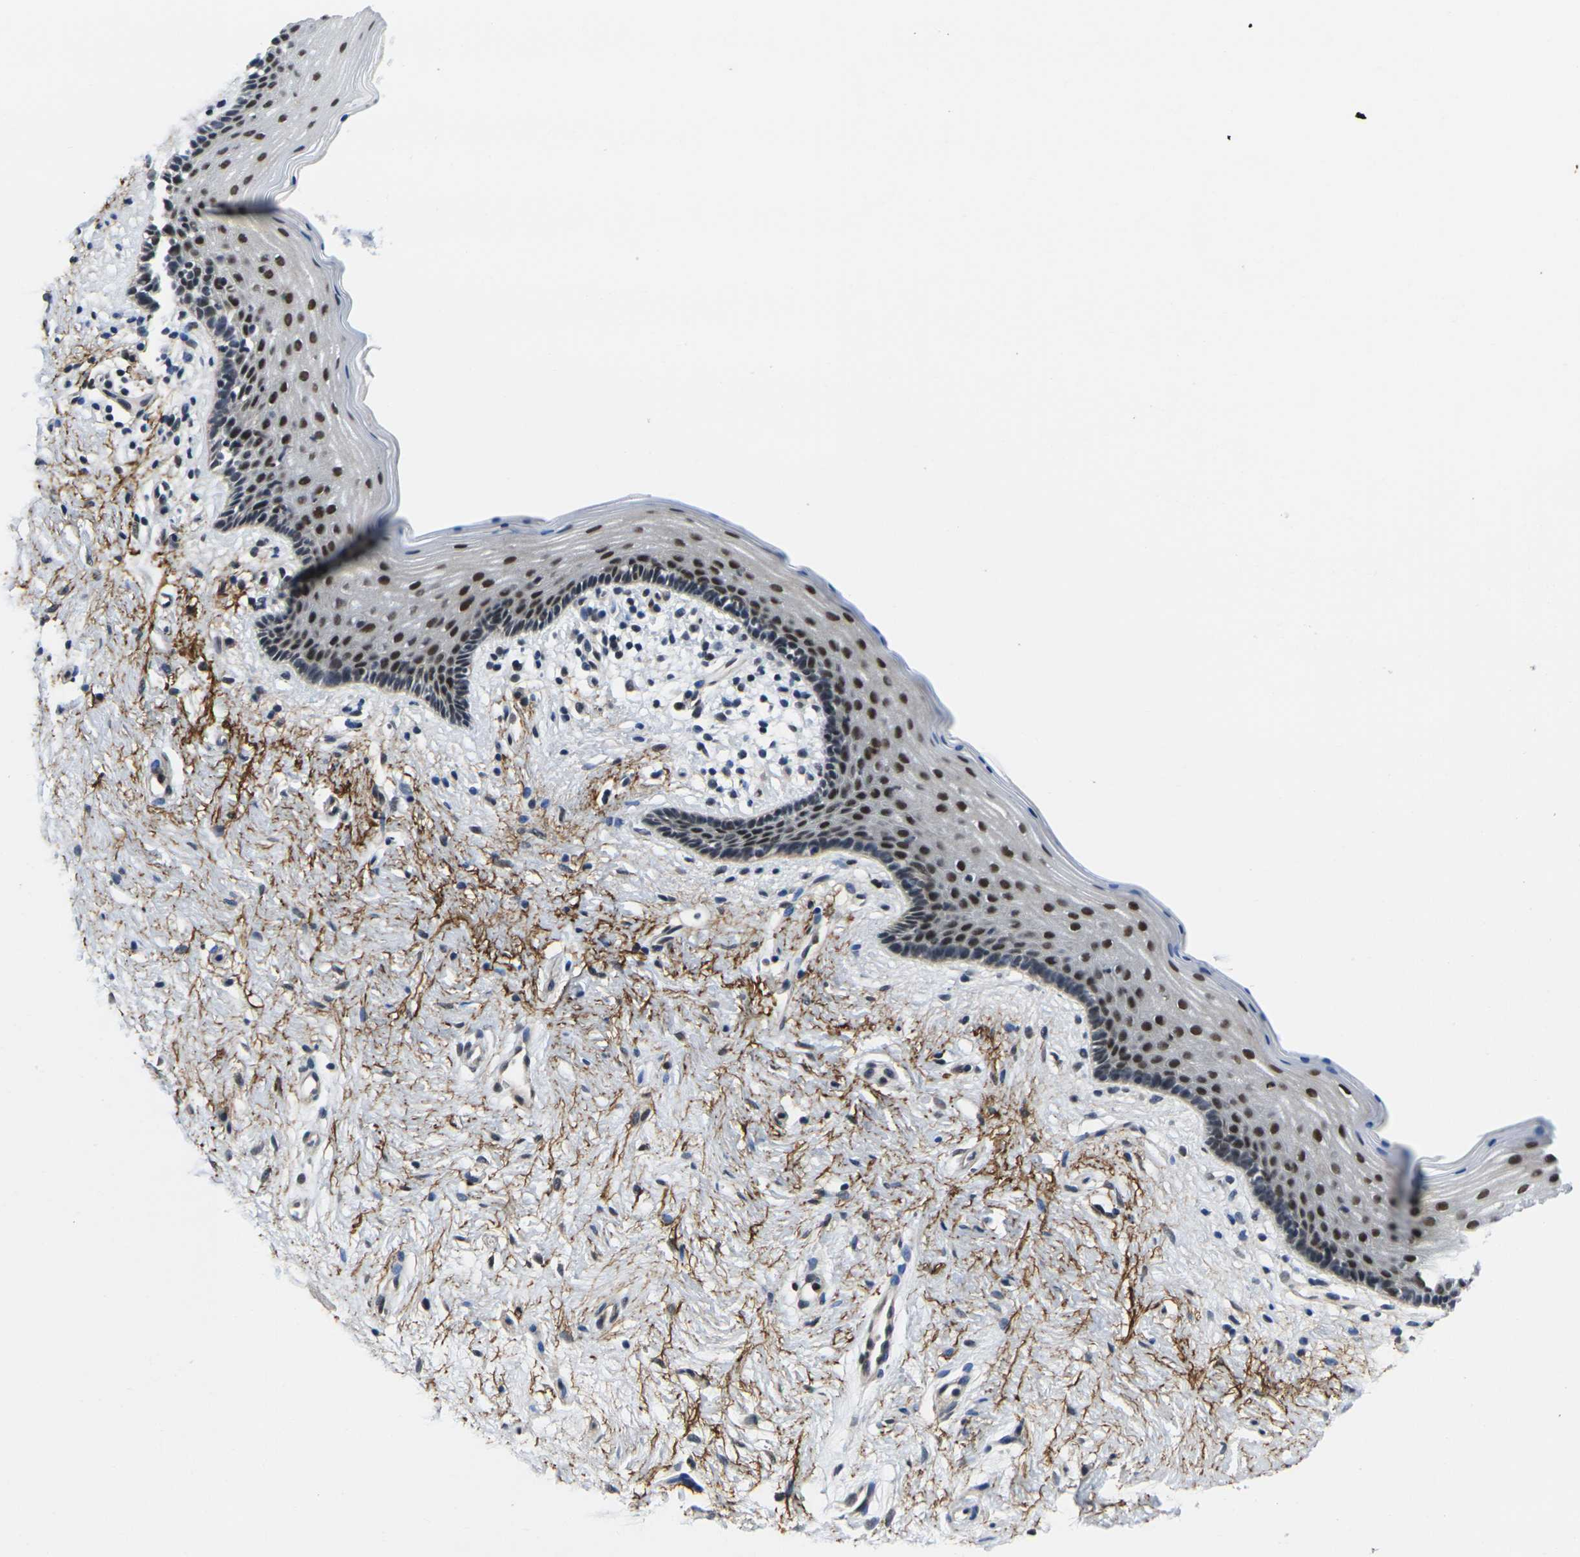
{"staining": {"intensity": "strong", "quantity": "25%-75%", "location": "nuclear"}, "tissue": "vagina", "cell_type": "Squamous epithelial cells", "image_type": "normal", "snomed": [{"axis": "morphology", "description": "Normal tissue, NOS"}, {"axis": "topography", "description": "Vagina"}], "caption": "A high amount of strong nuclear positivity is appreciated in about 25%-75% of squamous epithelial cells in normal vagina.", "gene": "RBM7", "patient": {"sex": "female", "age": 44}}